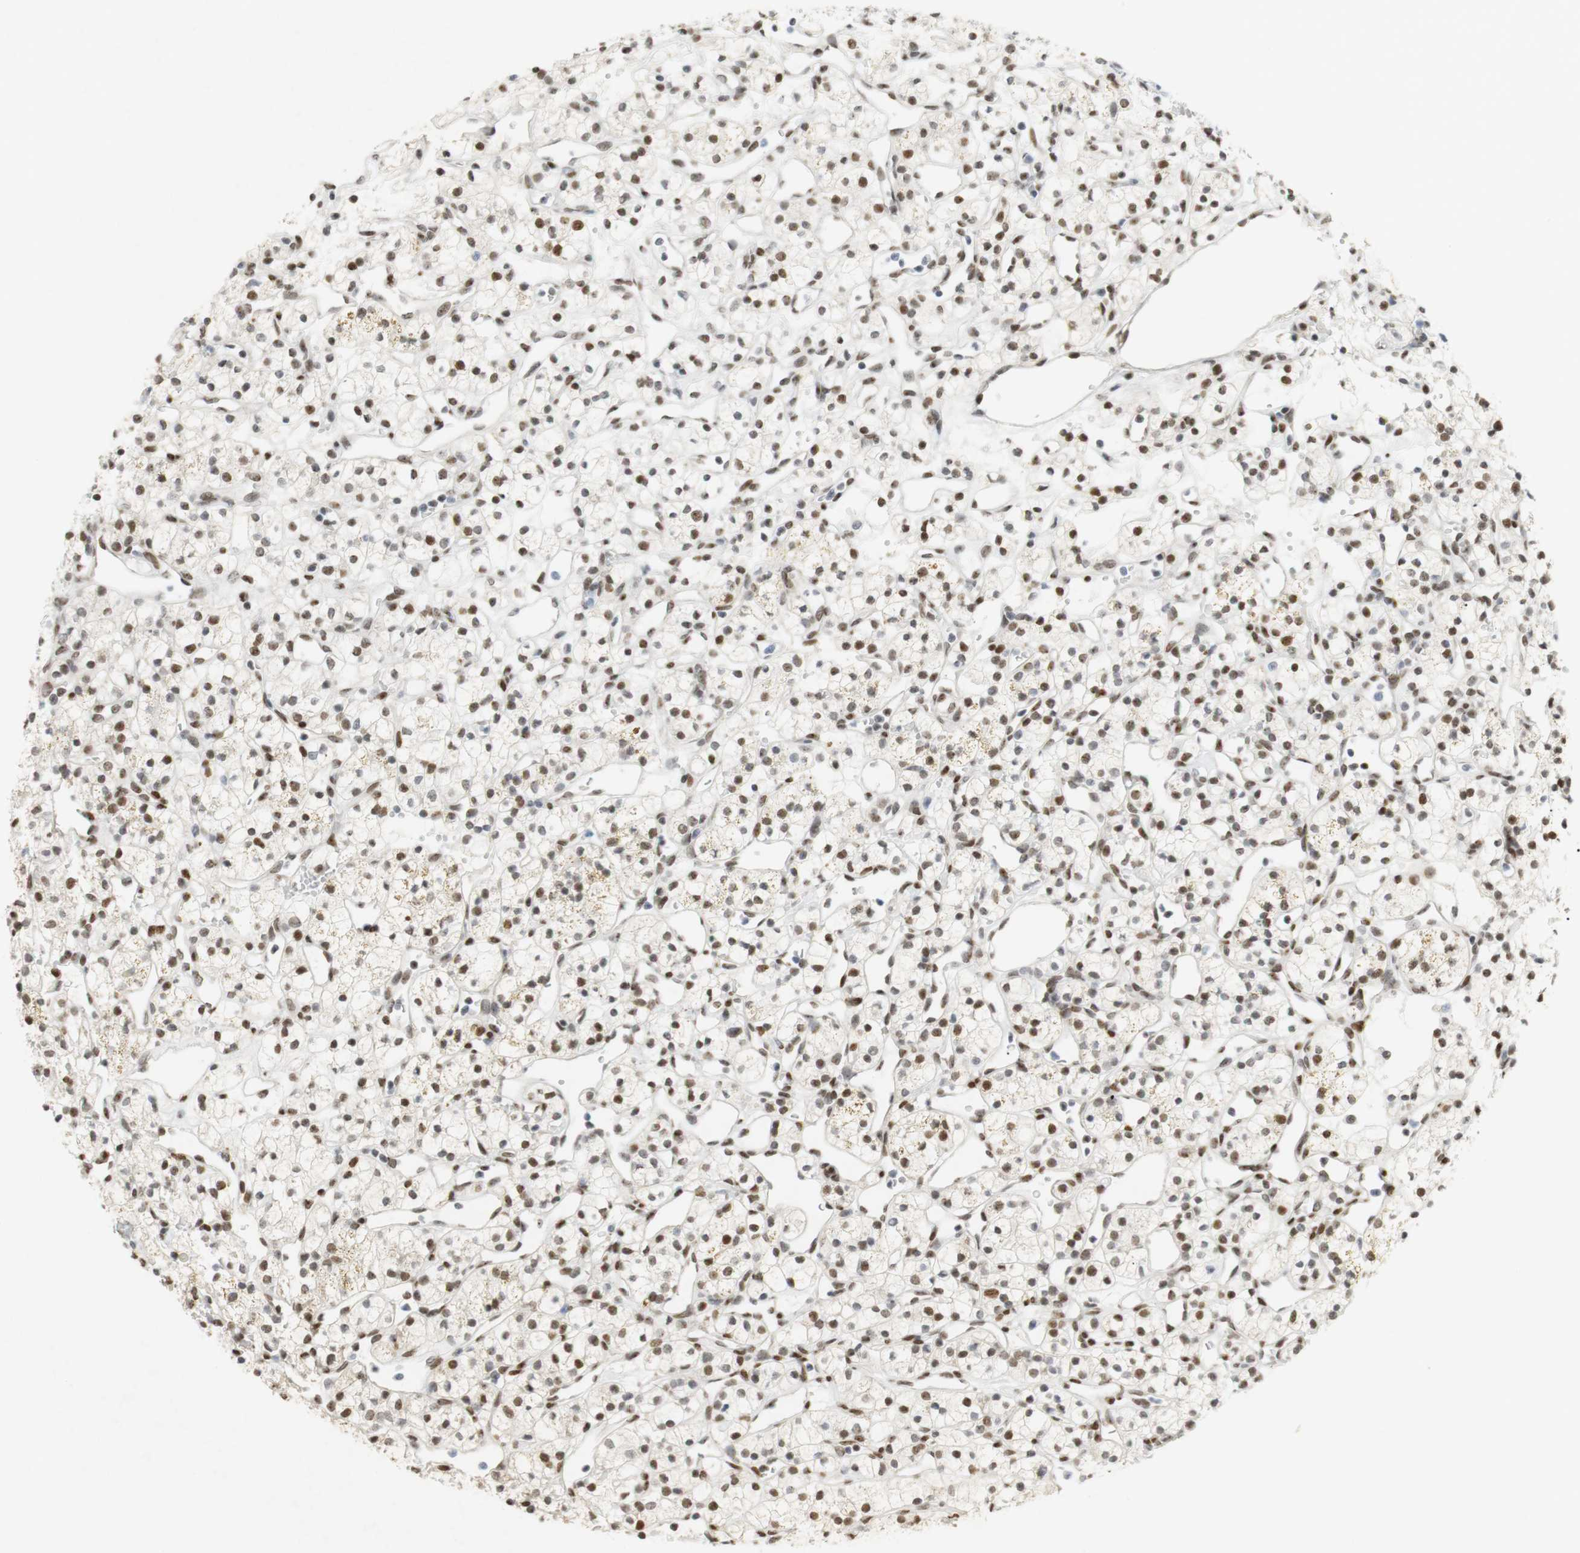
{"staining": {"intensity": "moderate", "quantity": ">75%", "location": "nuclear"}, "tissue": "renal cancer", "cell_type": "Tumor cells", "image_type": "cancer", "snomed": [{"axis": "morphology", "description": "Adenocarcinoma, NOS"}, {"axis": "topography", "description": "Kidney"}], "caption": "Tumor cells display medium levels of moderate nuclear staining in about >75% of cells in renal cancer (adenocarcinoma). (Stains: DAB (3,3'-diaminobenzidine) in brown, nuclei in blue, Microscopy: brightfield microscopy at high magnification).", "gene": "BMI1", "patient": {"sex": "female", "age": 60}}